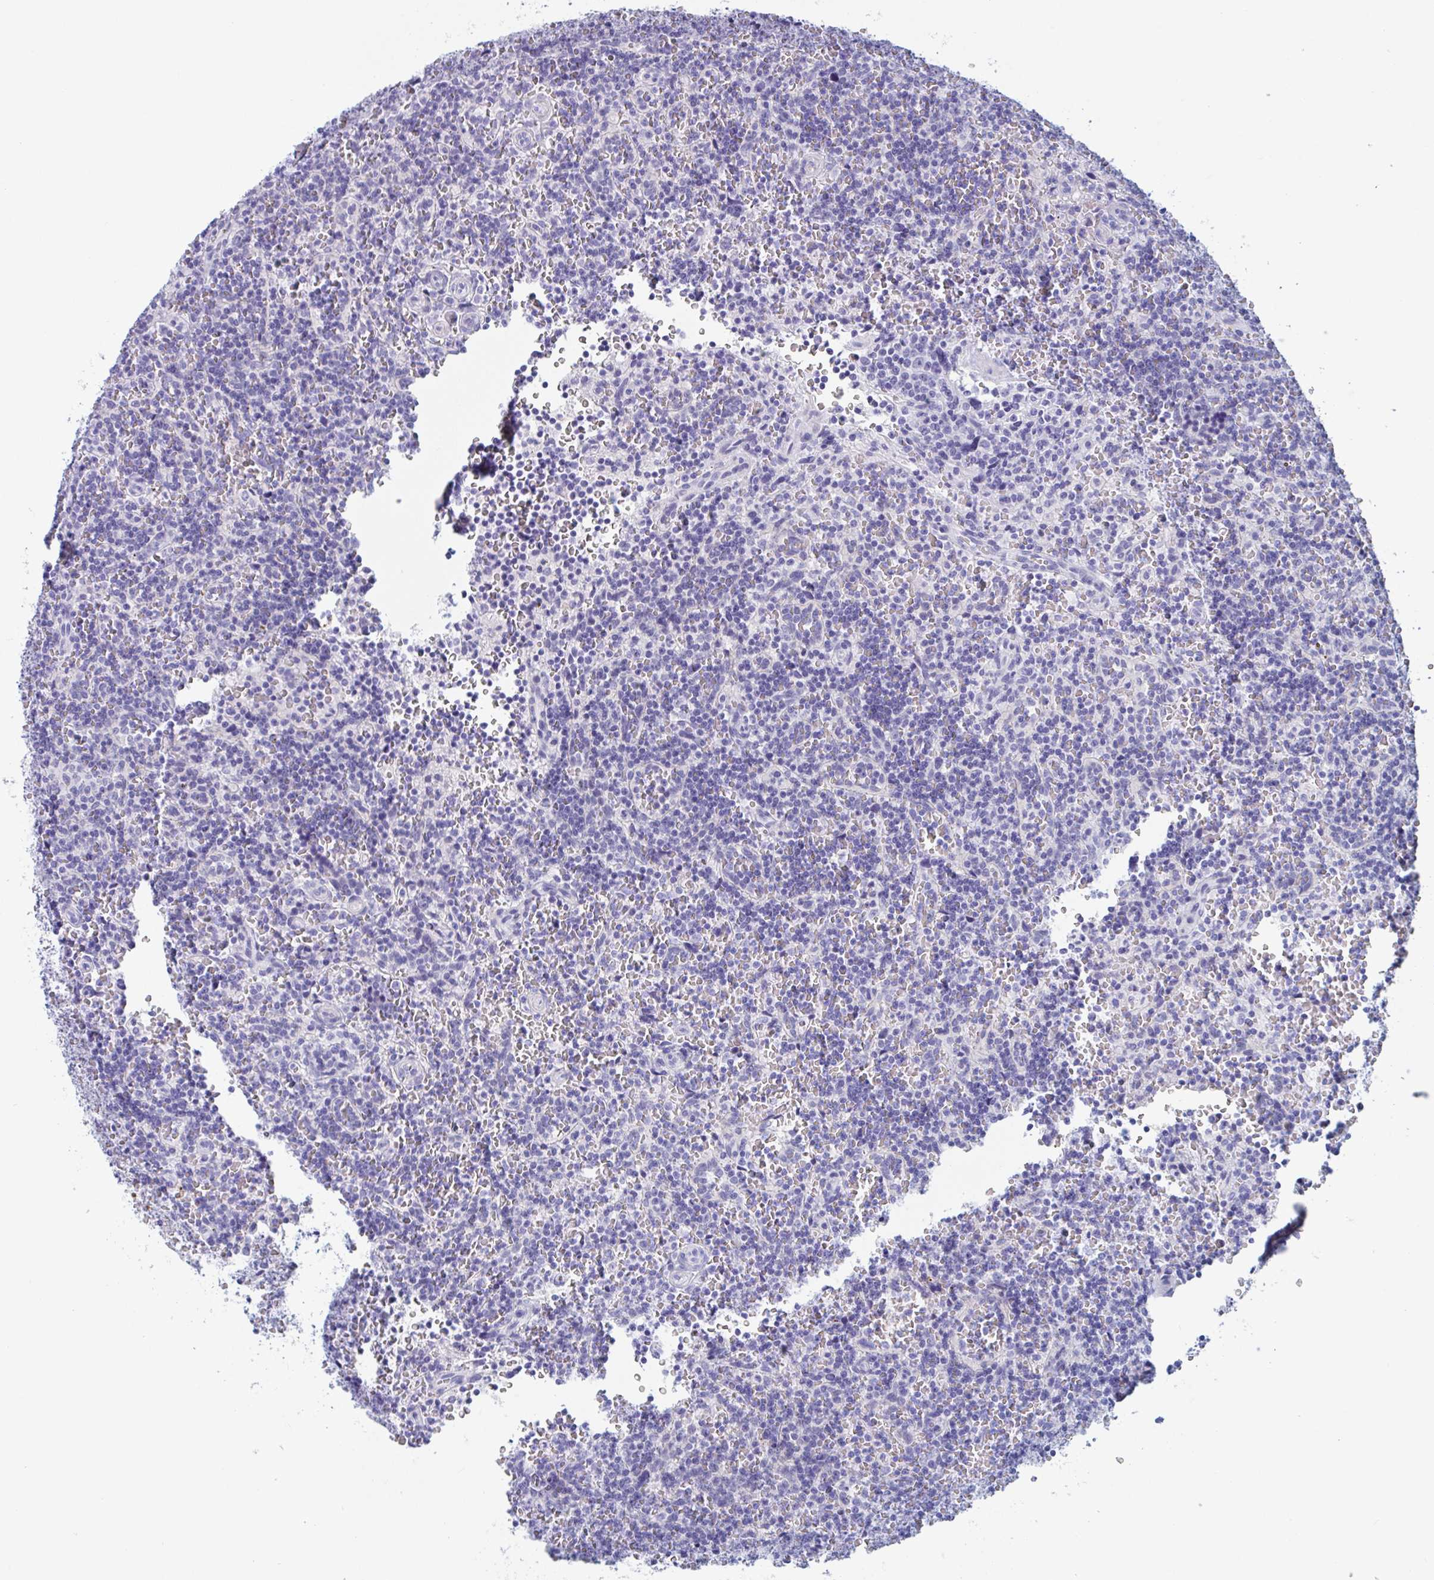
{"staining": {"intensity": "negative", "quantity": "none", "location": "none"}, "tissue": "lymphoma", "cell_type": "Tumor cells", "image_type": "cancer", "snomed": [{"axis": "morphology", "description": "Malignant lymphoma, non-Hodgkin's type, Low grade"}, {"axis": "topography", "description": "Spleen"}], "caption": "Protein analysis of lymphoma shows no significant staining in tumor cells. (Brightfield microscopy of DAB (3,3'-diaminobenzidine) IHC at high magnification).", "gene": "ZPBP", "patient": {"sex": "male", "age": 73}}